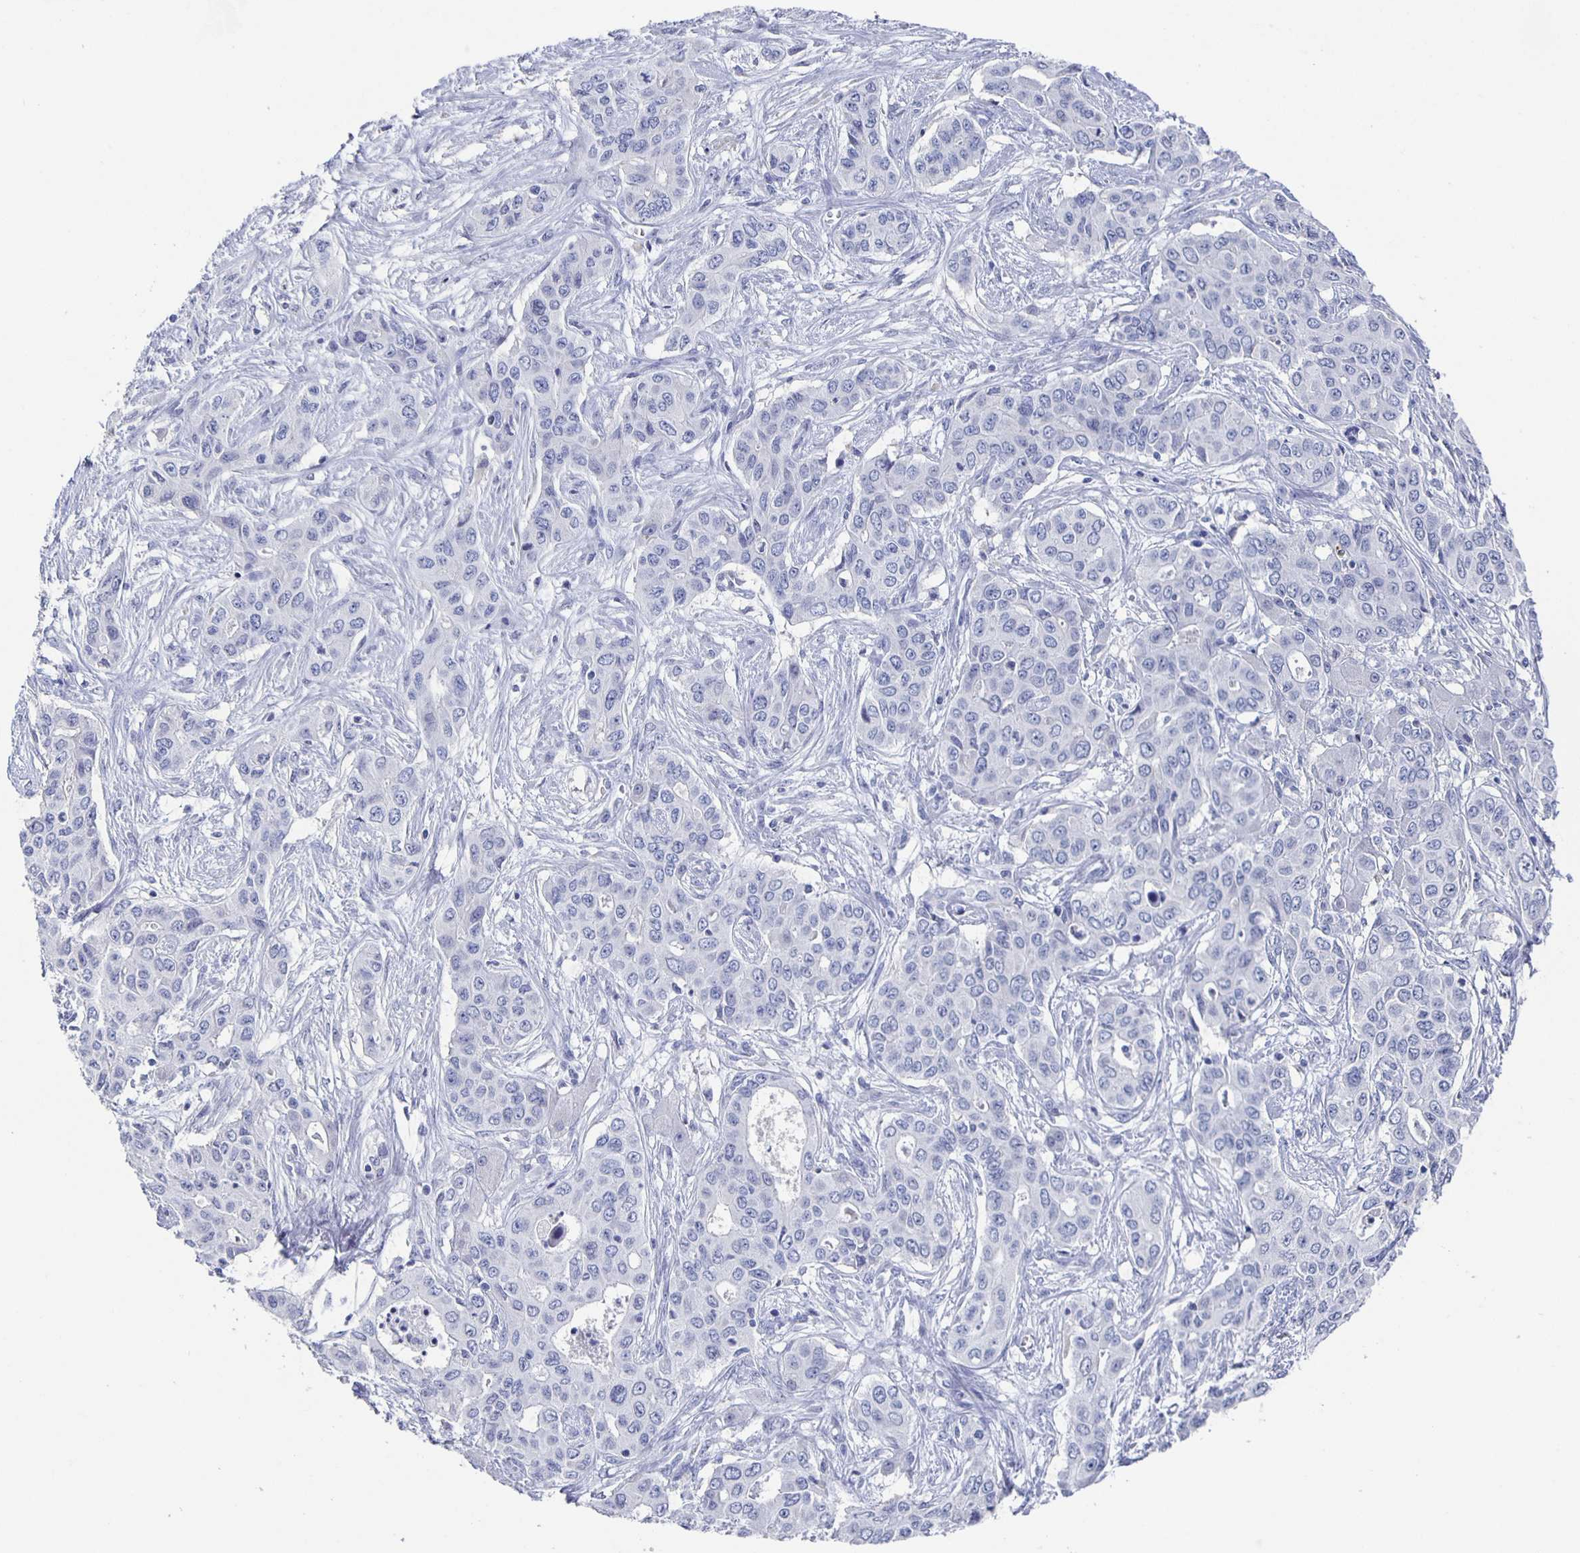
{"staining": {"intensity": "negative", "quantity": "none", "location": "none"}, "tissue": "liver cancer", "cell_type": "Tumor cells", "image_type": "cancer", "snomed": [{"axis": "morphology", "description": "Cholangiocarcinoma"}, {"axis": "topography", "description": "Liver"}], "caption": "Human liver cancer (cholangiocarcinoma) stained for a protein using immunohistochemistry exhibits no staining in tumor cells.", "gene": "CCDC17", "patient": {"sex": "female", "age": 65}}